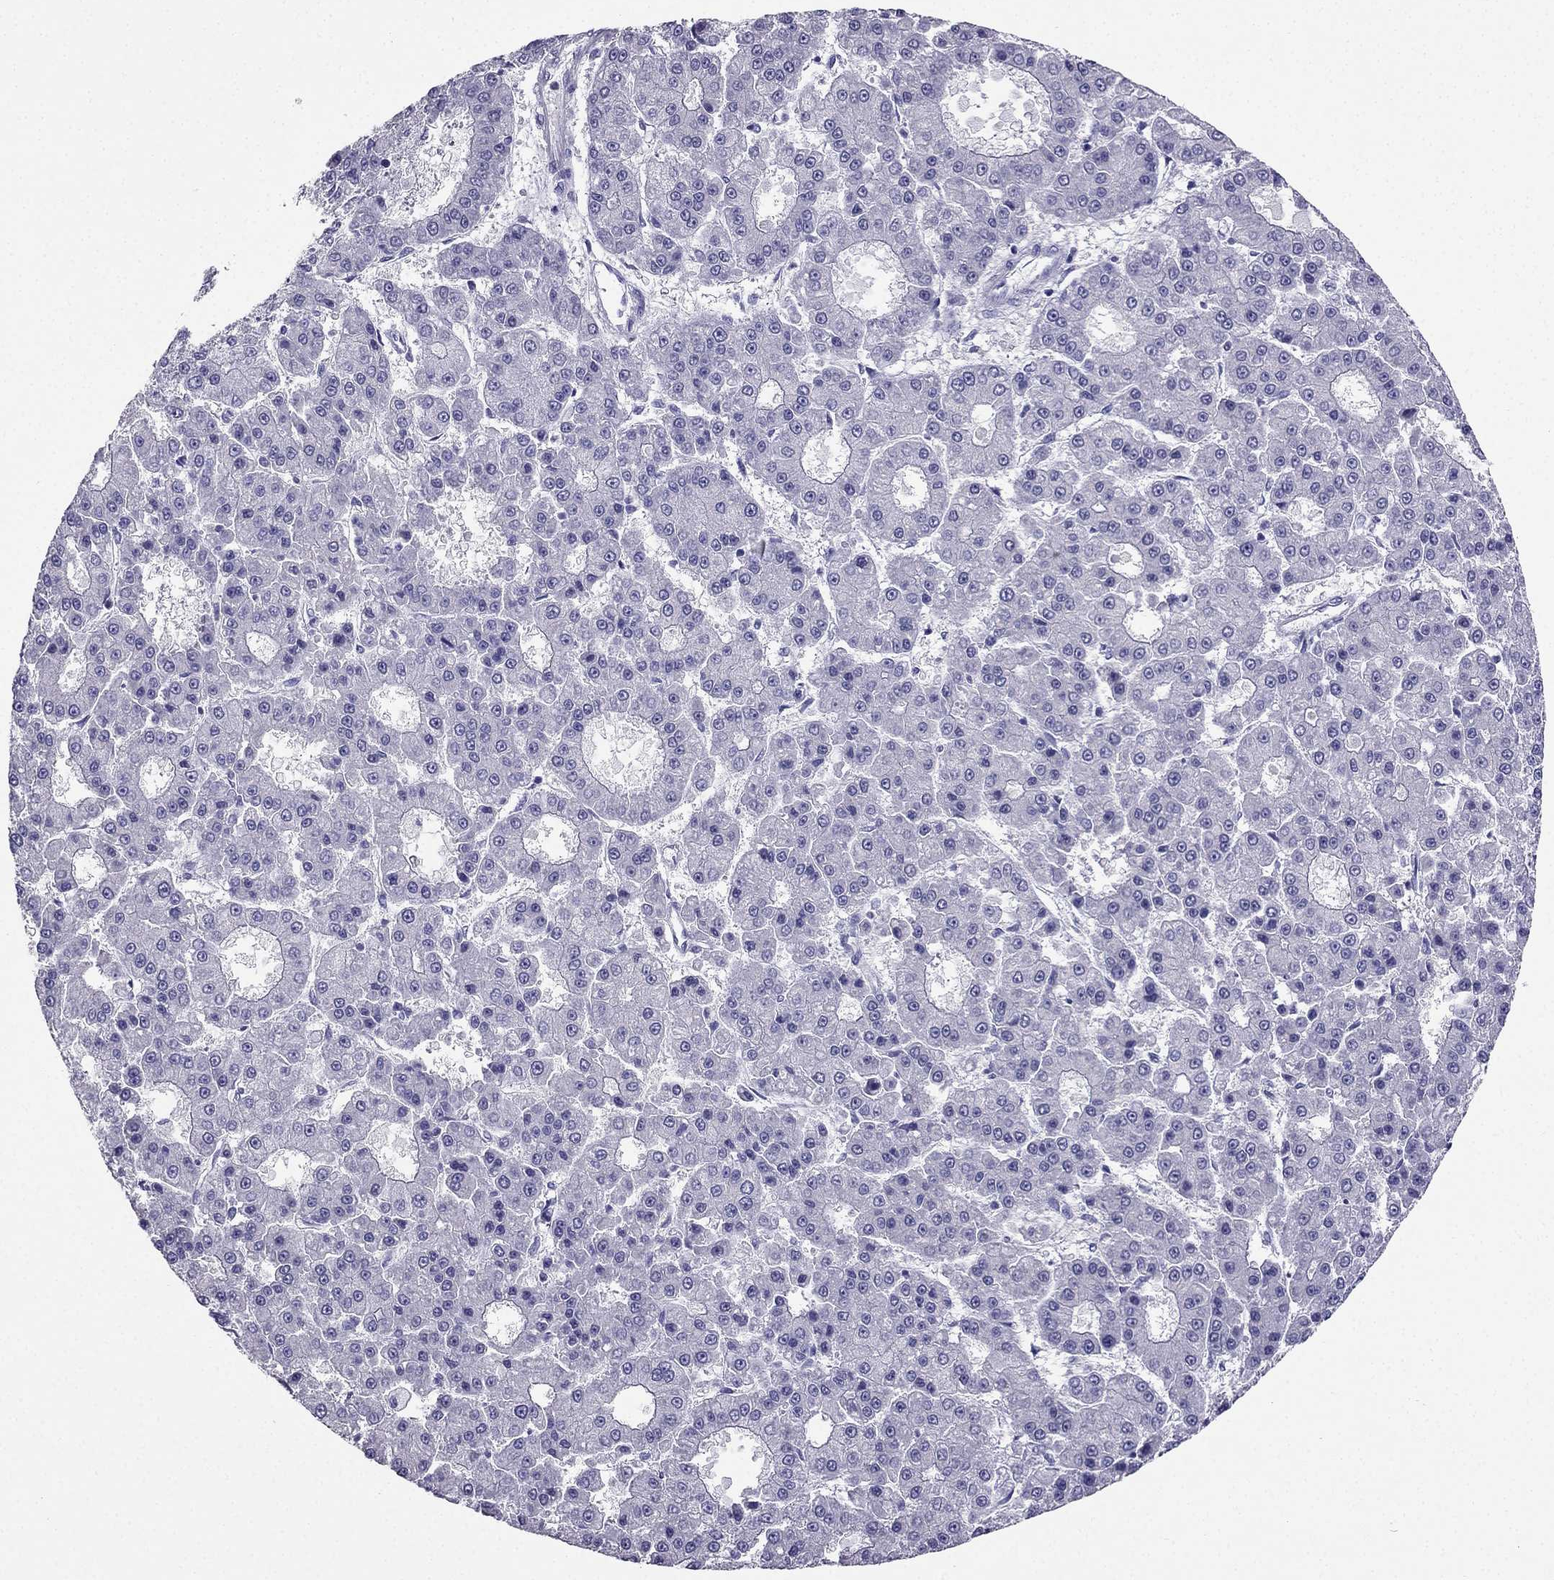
{"staining": {"intensity": "negative", "quantity": "none", "location": "none"}, "tissue": "liver cancer", "cell_type": "Tumor cells", "image_type": "cancer", "snomed": [{"axis": "morphology", "description": "Carcinoma, Hepatocellular, NOS"}, {"axis": "topography", "description": "Liver"}], "caption": "The photomicrograph demonstrates no significant positivity in tumor cells of liver cancer (hepatocellular carcinoma).", "gene": "ARID3A", "patient": {"sex": "male", "age": 70}}